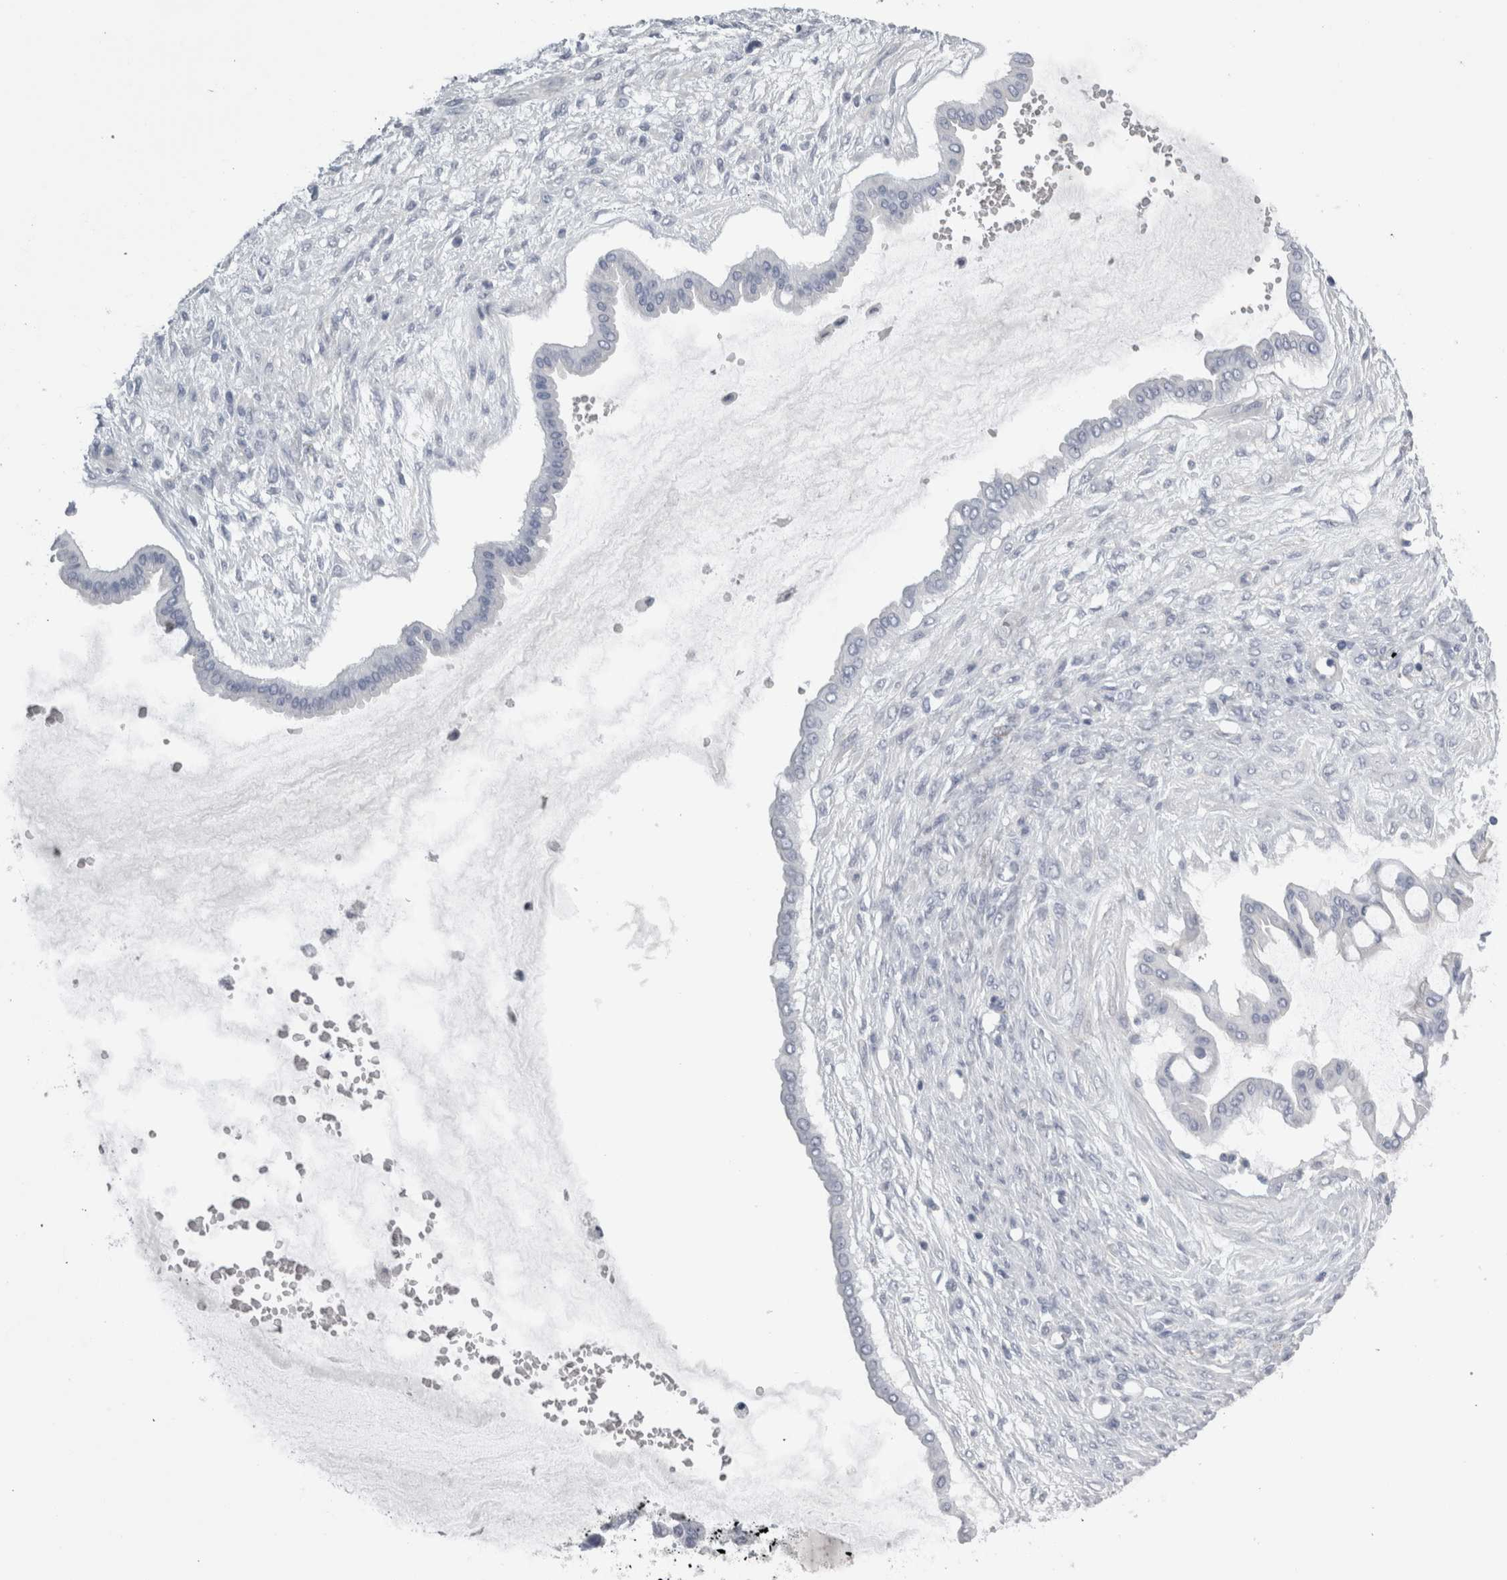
{"staining": {"intensity": "negative", "quantity": "none", "location": "none"}, "tissue": "ovarian cancer", "cell_type": "Tumor cells", "image_type": "cancer", "snomed": [{"axis": "morphology", "description": "Cystadenocarcinoma, mucinous, NOS"}, {"axis": "topography", "description": "Ovary"}], "caption": "Photomicrograph shows no protein positivity in tumor cells of ovarian mucinous cystadenocarcinoma tissue.", "gene": "TCAP", "patient": {"sex": "female", "age": 73}}